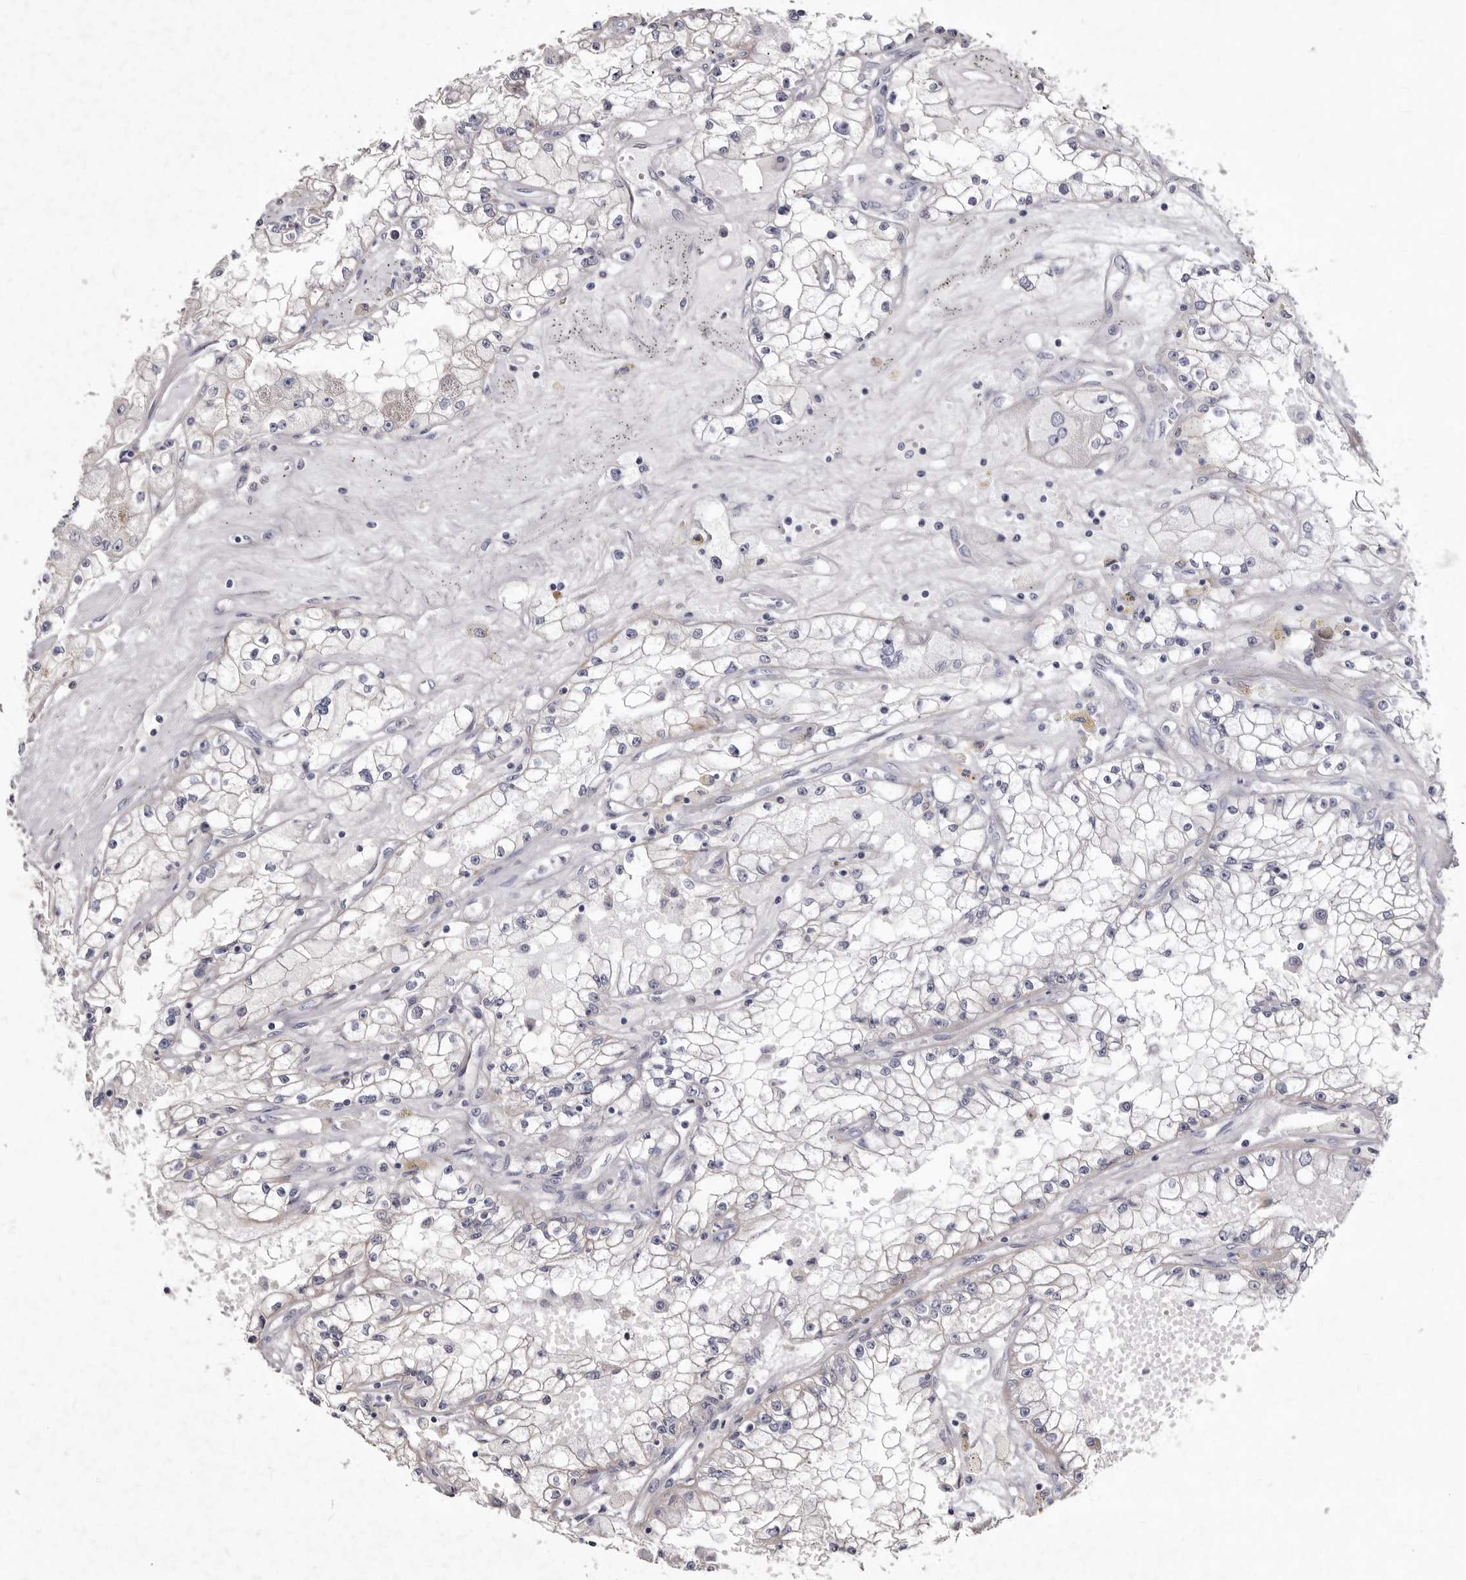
{"staining": {"intensity": "weak", "quantity": "25%-75%", "location": "cytoplasmic/membranous"}, "tissue": "renal cancer", "cell_type": "Tumor cells", "image_type": "cancer", "snomed": [{"axis": "morphology", "description": "Adenocarcinoma, NOS"}, {"axis": "topography", "description": "Kidney"}], "caption": "Immunohistochemical staining of renal cancer reveals weak cytoplasmic/membranous protein staining in about 25%-75% of tumor cells.", "gene": "FAS", "patient": {"sex": "male", "age": 56}}